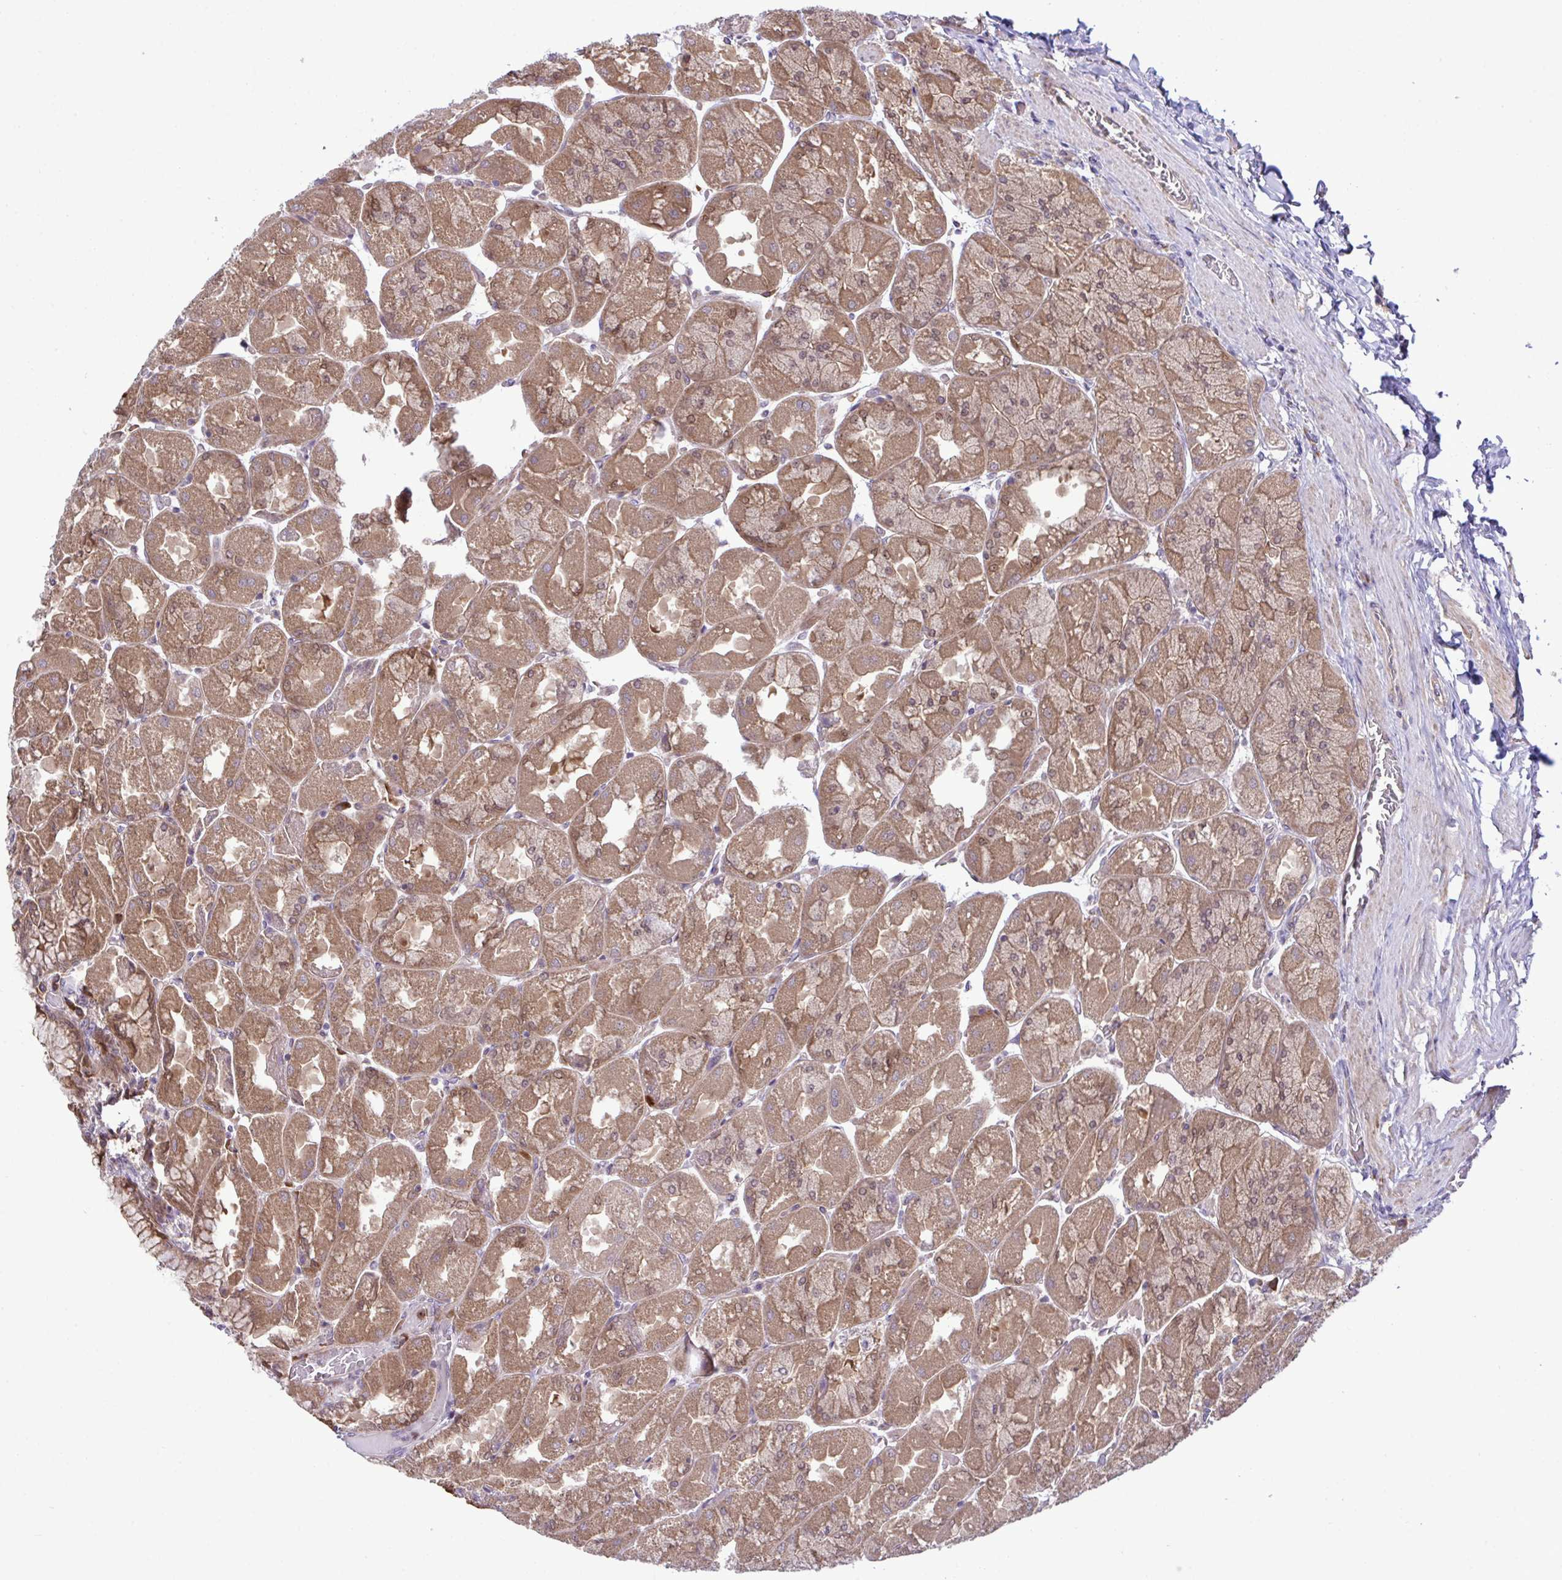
{"staining": {"intensity": "moderate", "quantity": ">75%", "location": "cytoplasmic/membranous,nuclear"}, "tissue": "stomach", "cell_type": "Glandular cells", "image_type": "normal", "snomed": [{"axis": "morphology", "description": "Normal tissue, NOS"}, {"axis": "topography", "description": "Stomach"}], "caption": "Glandular cells show medium levels of moderate cytoplasmic/membranous,nuclear positivity in approximately >75% of cells in benign stomach. The staining was performed using DAB to visualize the protein expression in brown, while the nuclei were stained in blue with hematoxylin (Magnification: 20x).", "gene": "CMPK1", "patient": {"sex": "female", "age": 61}}